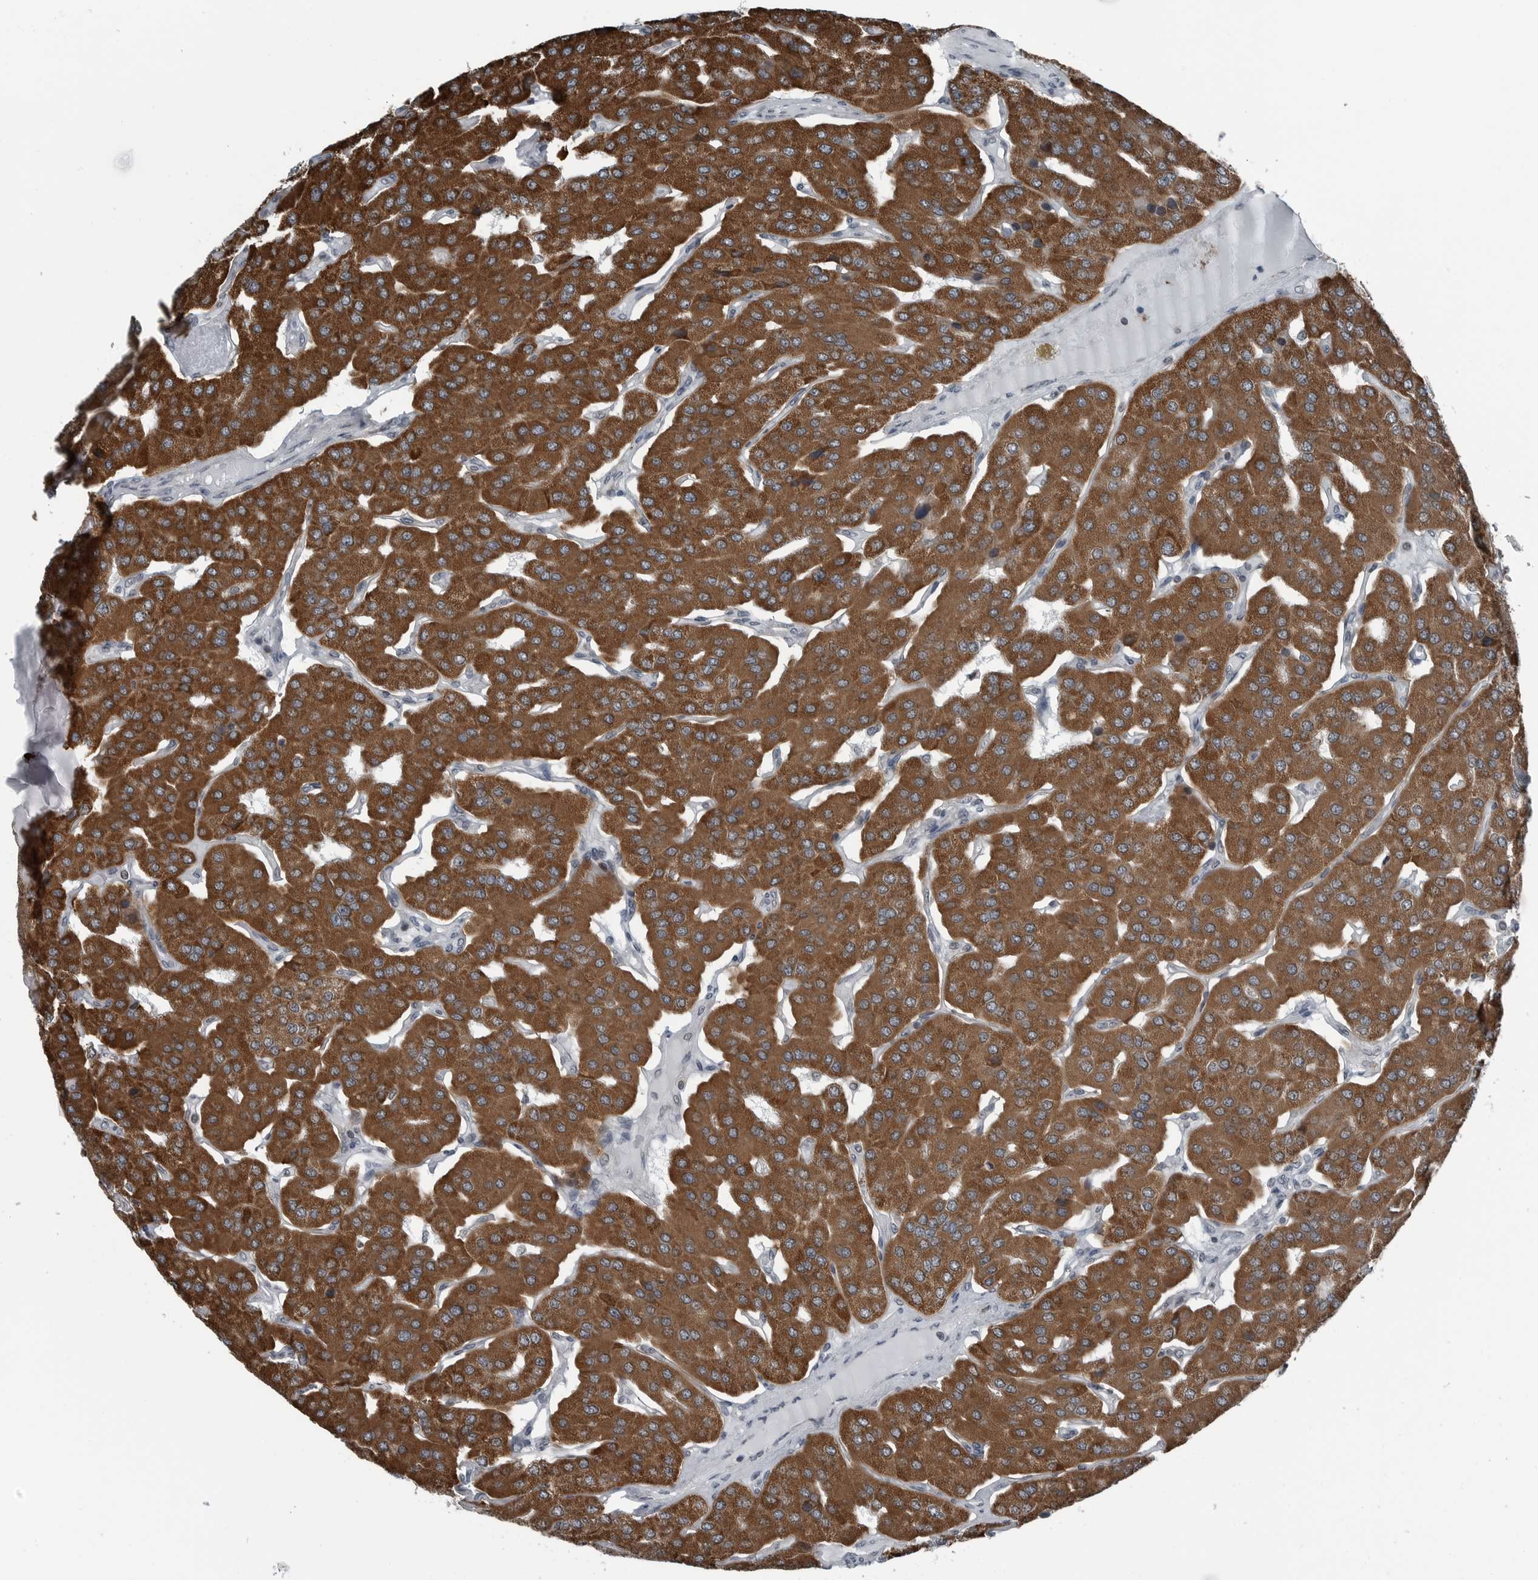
{"staining": {"intensity": "strong", "quantity": ">75%", "location": "cytoplasmic/membranous"}, "tissue": "parathyroid gland", "cell_type": "Glandular cells", "image_type": "normal", "snomed": [{"axis": "morphology", "description": "Normal tissue, NOS"}, {"axis": "morphology", "description": "Adenoma, NOS"}, {"axis": "topography", "description": "Parathyroid gland"}], "caption": "The micrograph demonstrates staining of benign parathyroid gland, revealing strong cytoplasmic/membranous protein positivity (brown color) within glandular cells.", "gene": "GAK", "patient": {"sex": "female", "age": 86}}